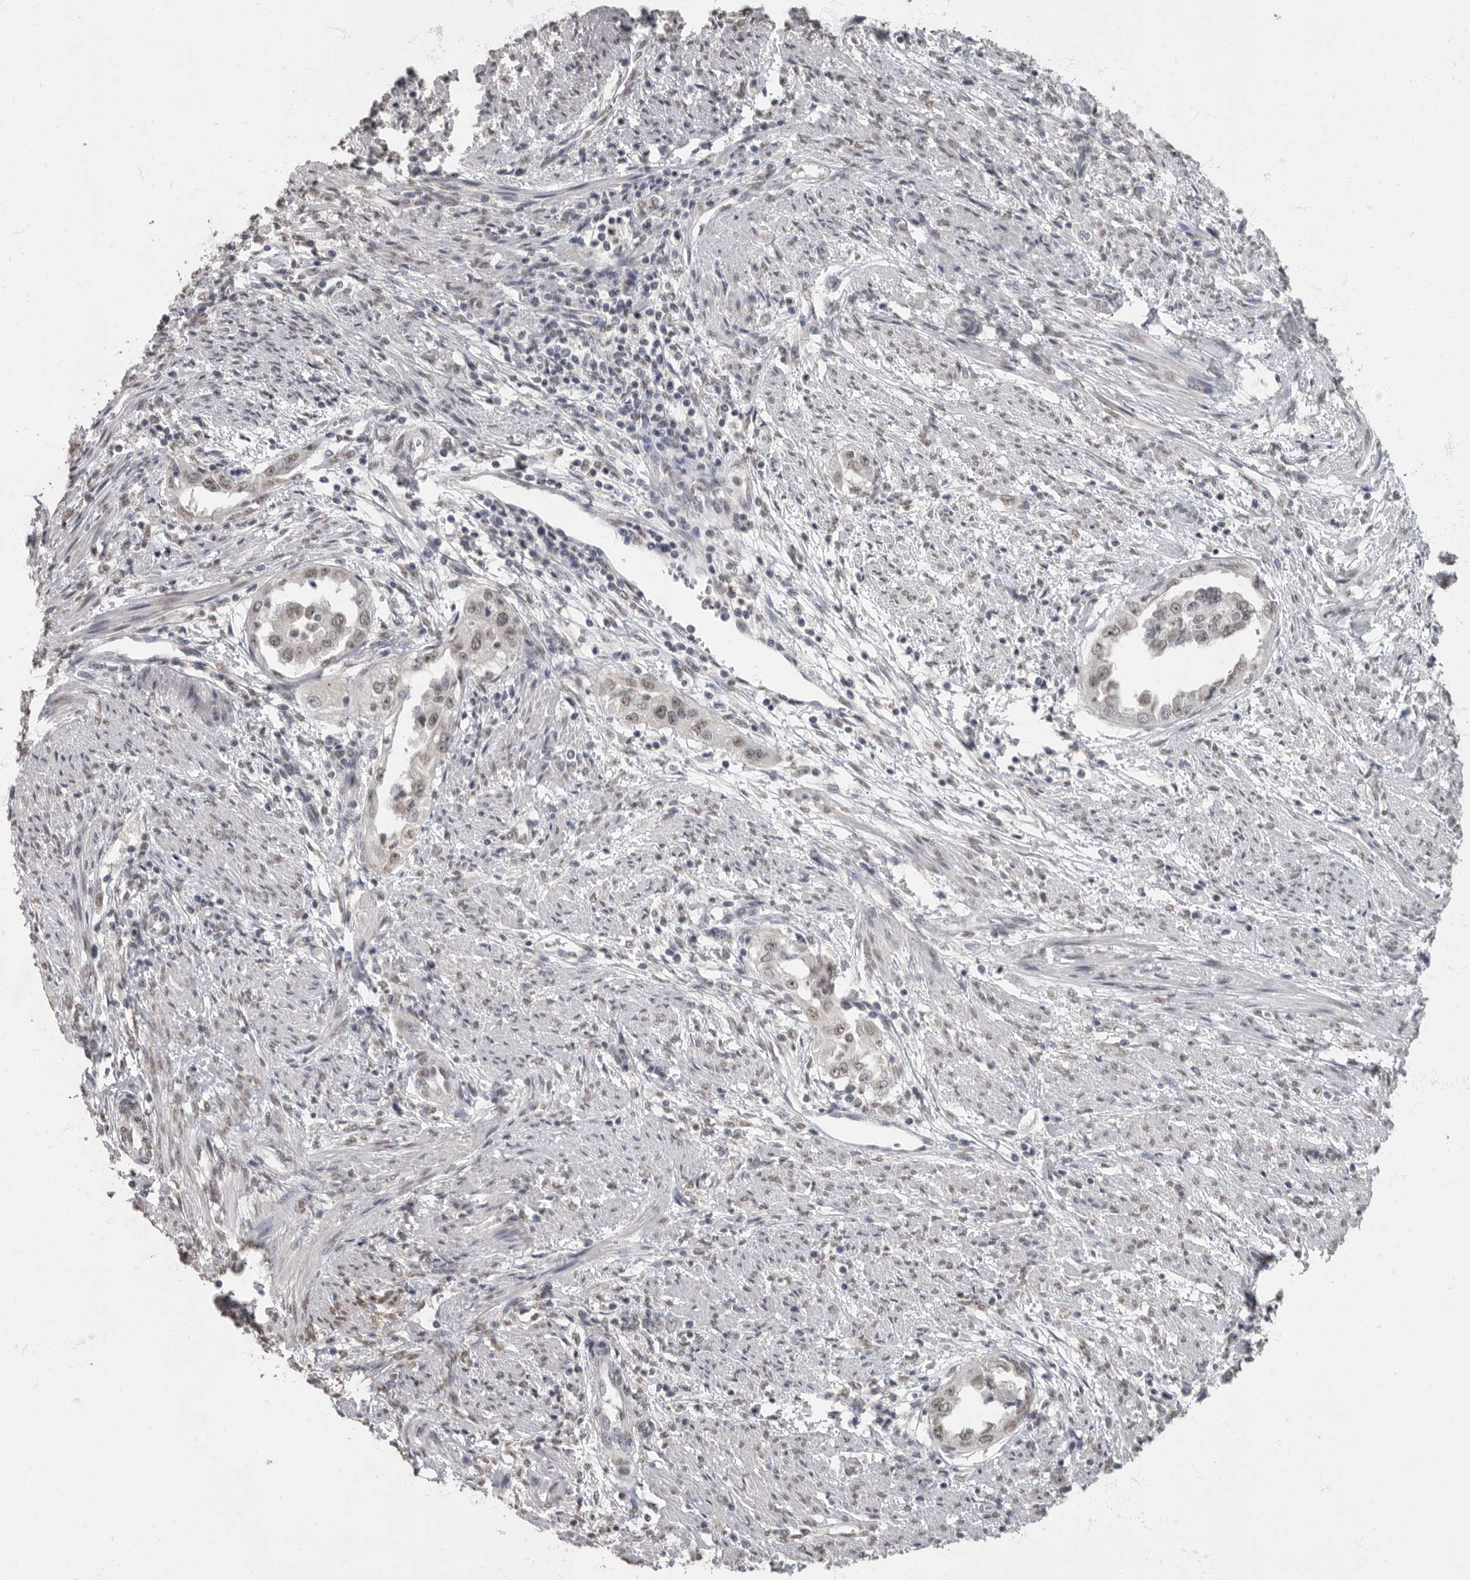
{"staining": {"intensity": "weak", "quantity": ">75%", "location": "nuclear"}, "tissue": "endometrial cancer", "cell_type": "Tumor cells", "image_type": "cancer", "snomed": [{"axis": "morphology", "description": "Adenocarcinoma, NOS"}, {"axis": "topography", "description": "Endometrium"}], "caption": "Tumor cells show low levels of weak nuclear expression in about >75% of cells in endometrial cancer (adenocarcinoma).", "gene": "NBL1", "patient": {"sex": "female", "age": 85}}